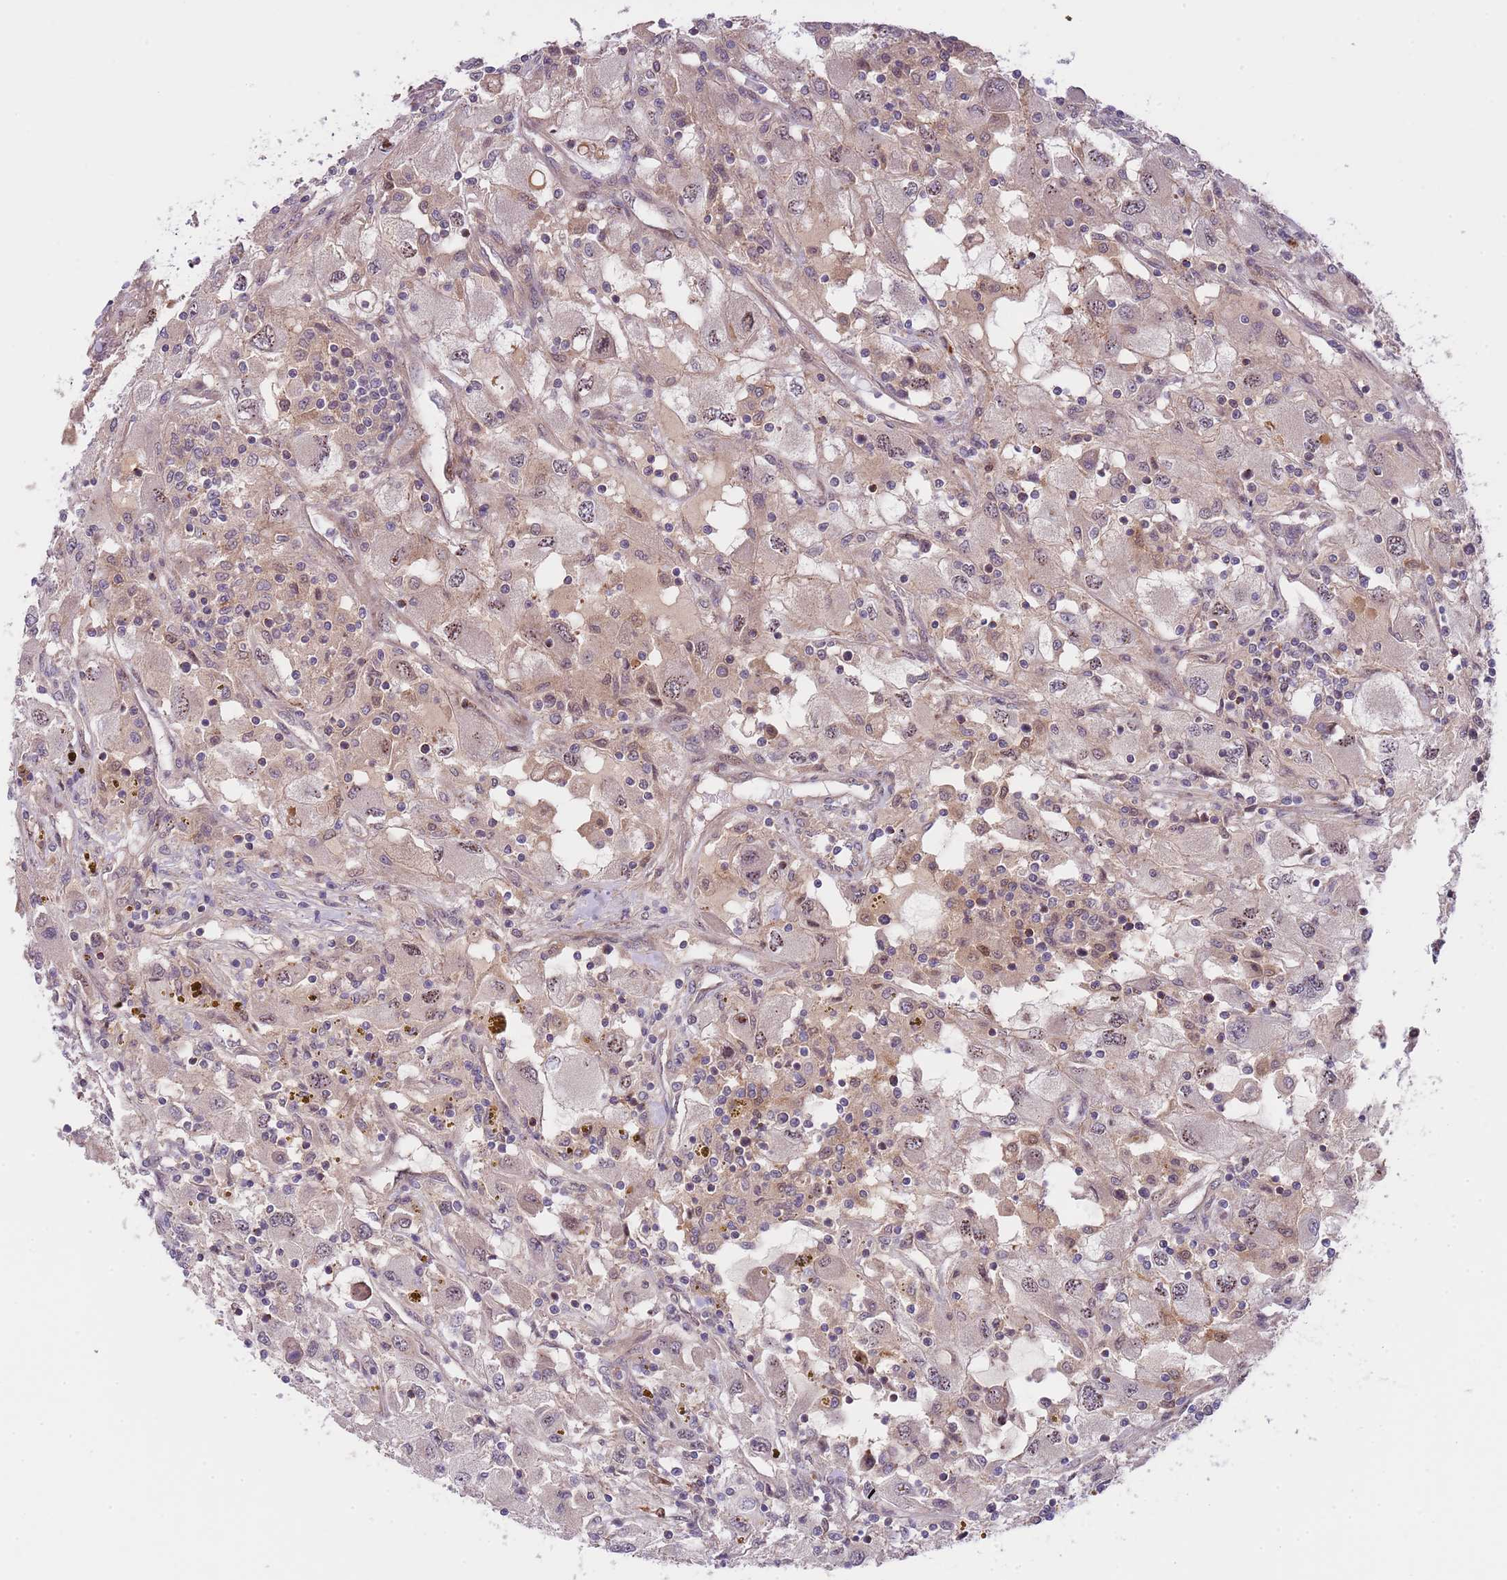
{"staining": {"intensity": "weak", "quantity": "<25%", "location": "nuclear"}, "tissue": "renal cancer", "cell_type": "Tumor cells", "image_type": "cancer", "snomed": [{"axis": "morphology", "description": "Adenocarcinoma, NOS"}, {"axis": "topography", "description": "Kidney"}], "caption": "There is no significant staining in tumor cells of renal cancer (adenocarcinoma). The staining was performed using DAB to visualize the protein expression in brown, while the nuclei were stained in blue with hematoxylin (Magnification: 20x).", "gene": "PRR16", "patient": {"sex": "female", "age": 67}}